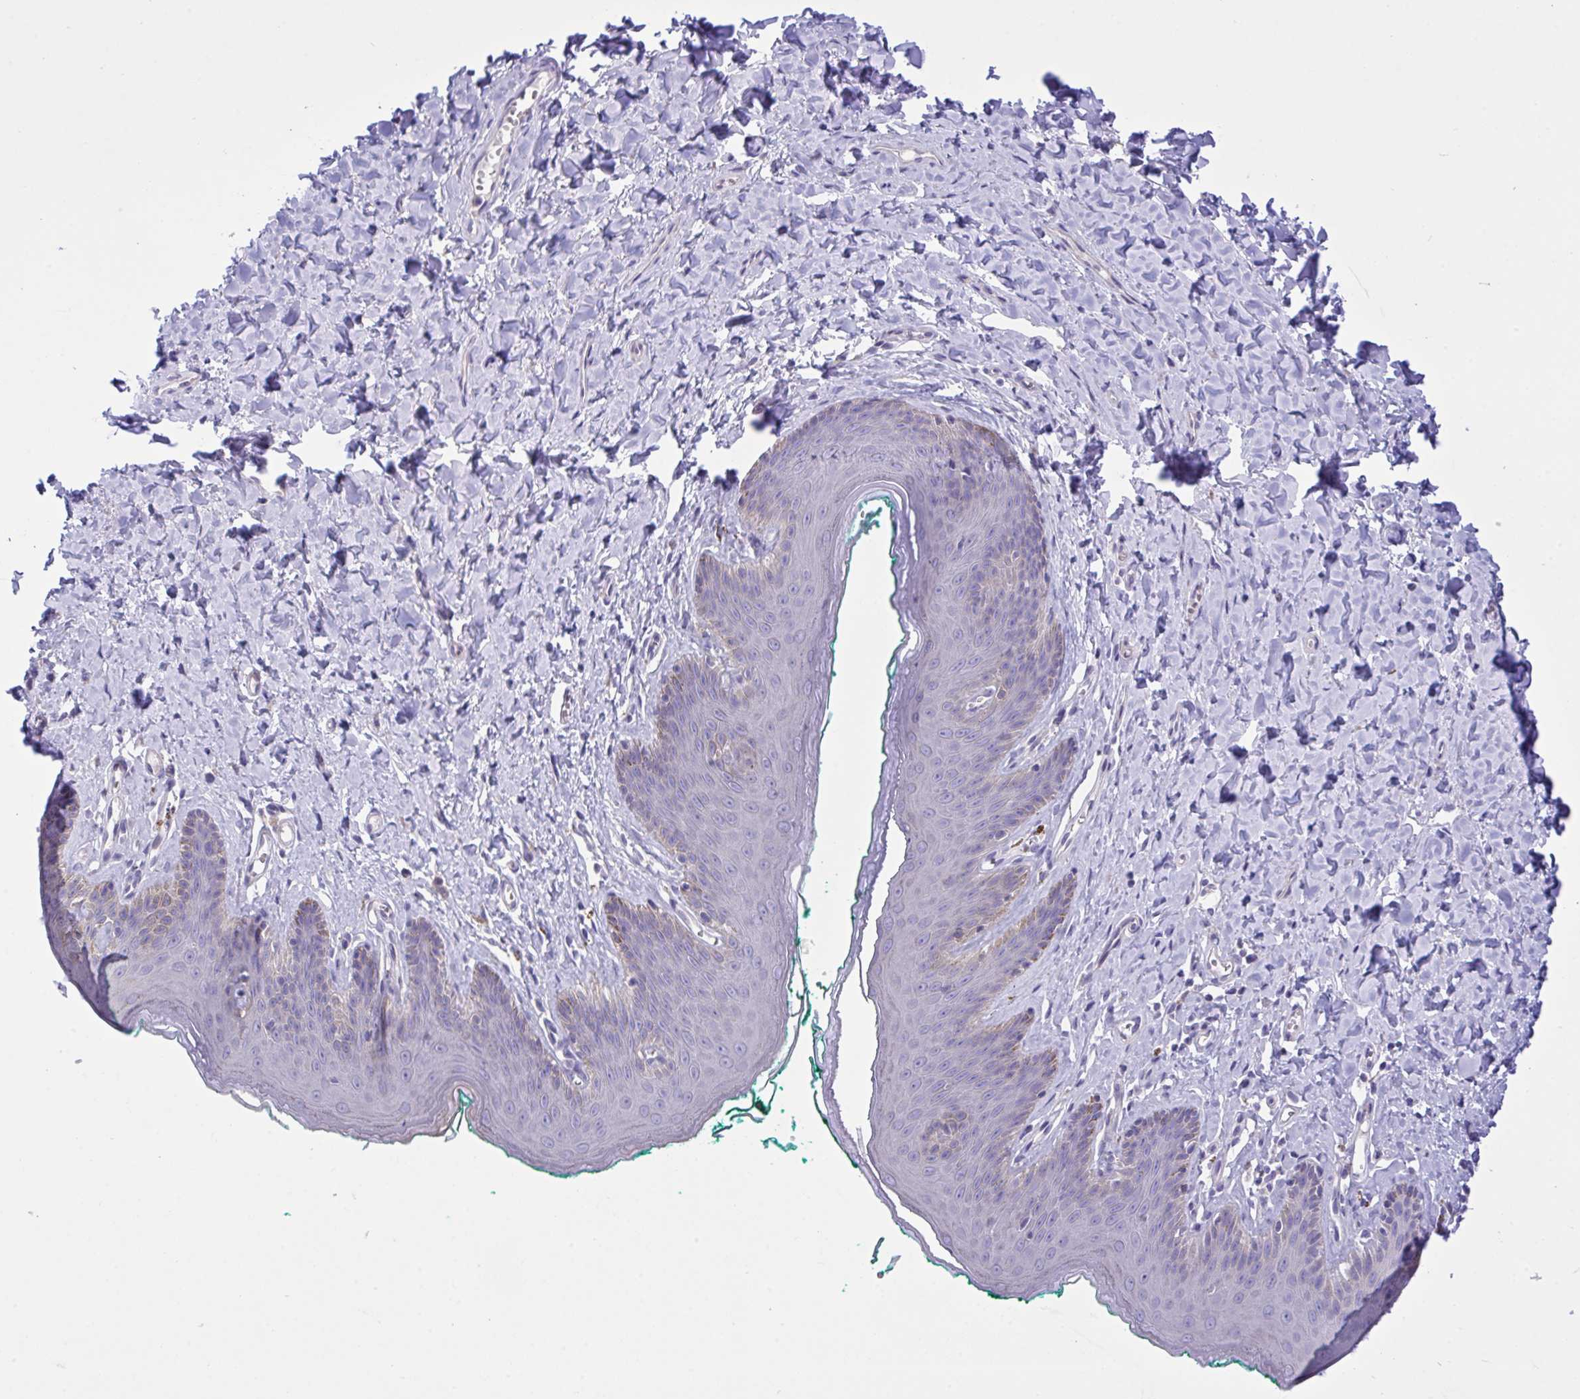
{"staining": {"intensity": "weak", "quantity": "<25%", "location": "cytoplasmic/membranous"}, "tissue": "skin", "cell_type": "Epidermal cells", "image_type": "normal", "snomed": [{"axis": "morphology", "description": "Normal tissue, NOS"}, {"axis": "topography", "description": "Vulva"}, {"axis": "topography", "description": "Peripheral nerve tissue"}], "caption": "DAB (3,3'-diaminobenzidine) immunohistochemical staining of benign skin exhibits no significant expression in epidermal cells.", "gene": "WDR97", "patient": {"sex": "female", "age": 66}}